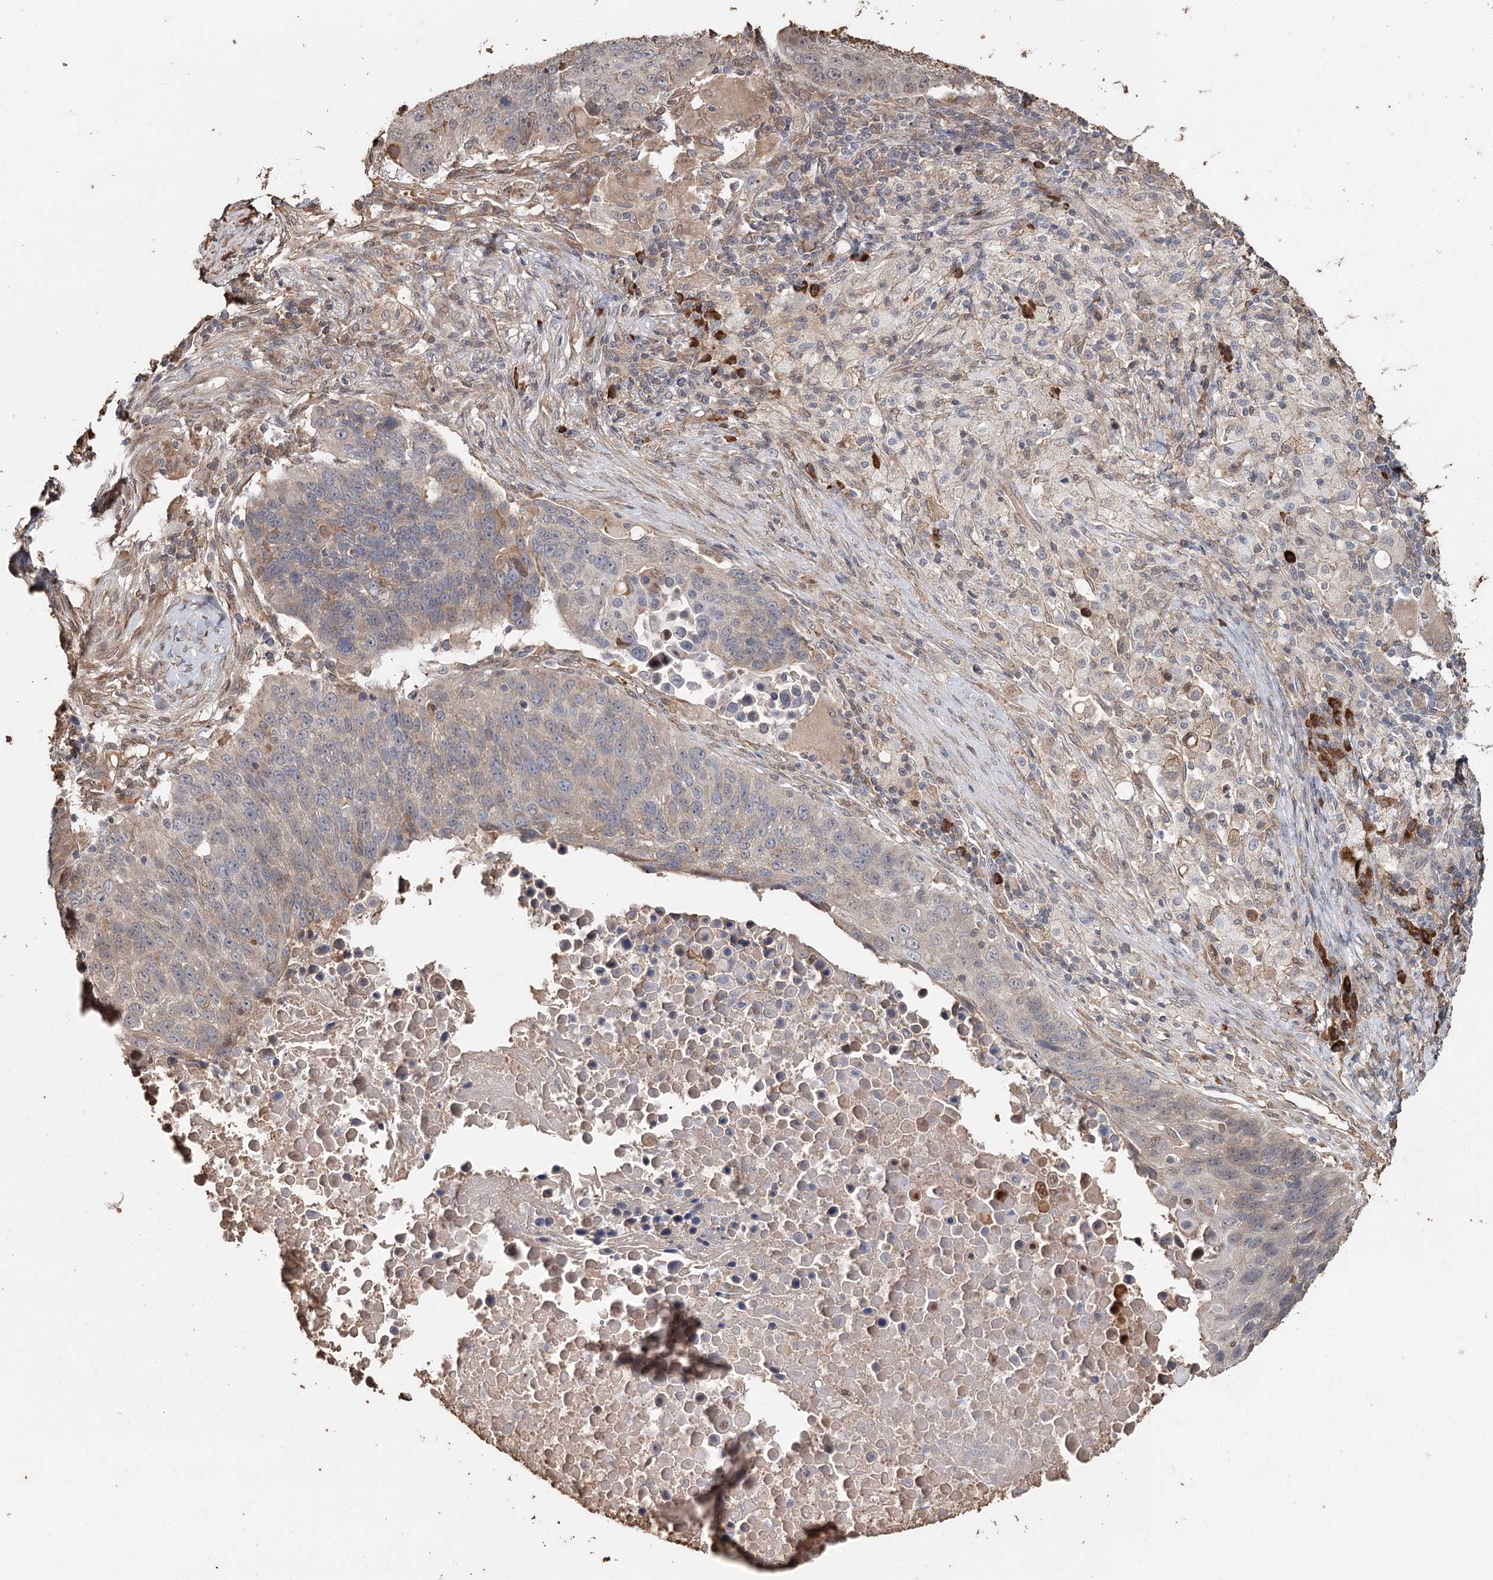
{"staining": {"intensity": "weak", "quantity": "<25%", "location": "cytoplasmic/membranous"}, "tissue": "lung cancer", "cell_type": "Tumor cells", "image_type": "cancer", "snomed": [{"axis": "morphology", "description": "Normal tissue, NOS"}, {"axis": "morphology", "description": "Squamous cell carcinoma, NOS"}, {"axis": "topography", "description": "Lymph node"}, {"axis": "topography", "description": "Lung"}], "caption": "A photomicrograph of lung squamous cell carcinoma stained for a protein exhibits no brown staining in tumor cells.", "gene": "SYVN1", "patient": {"sex": "male", "age": 66}}